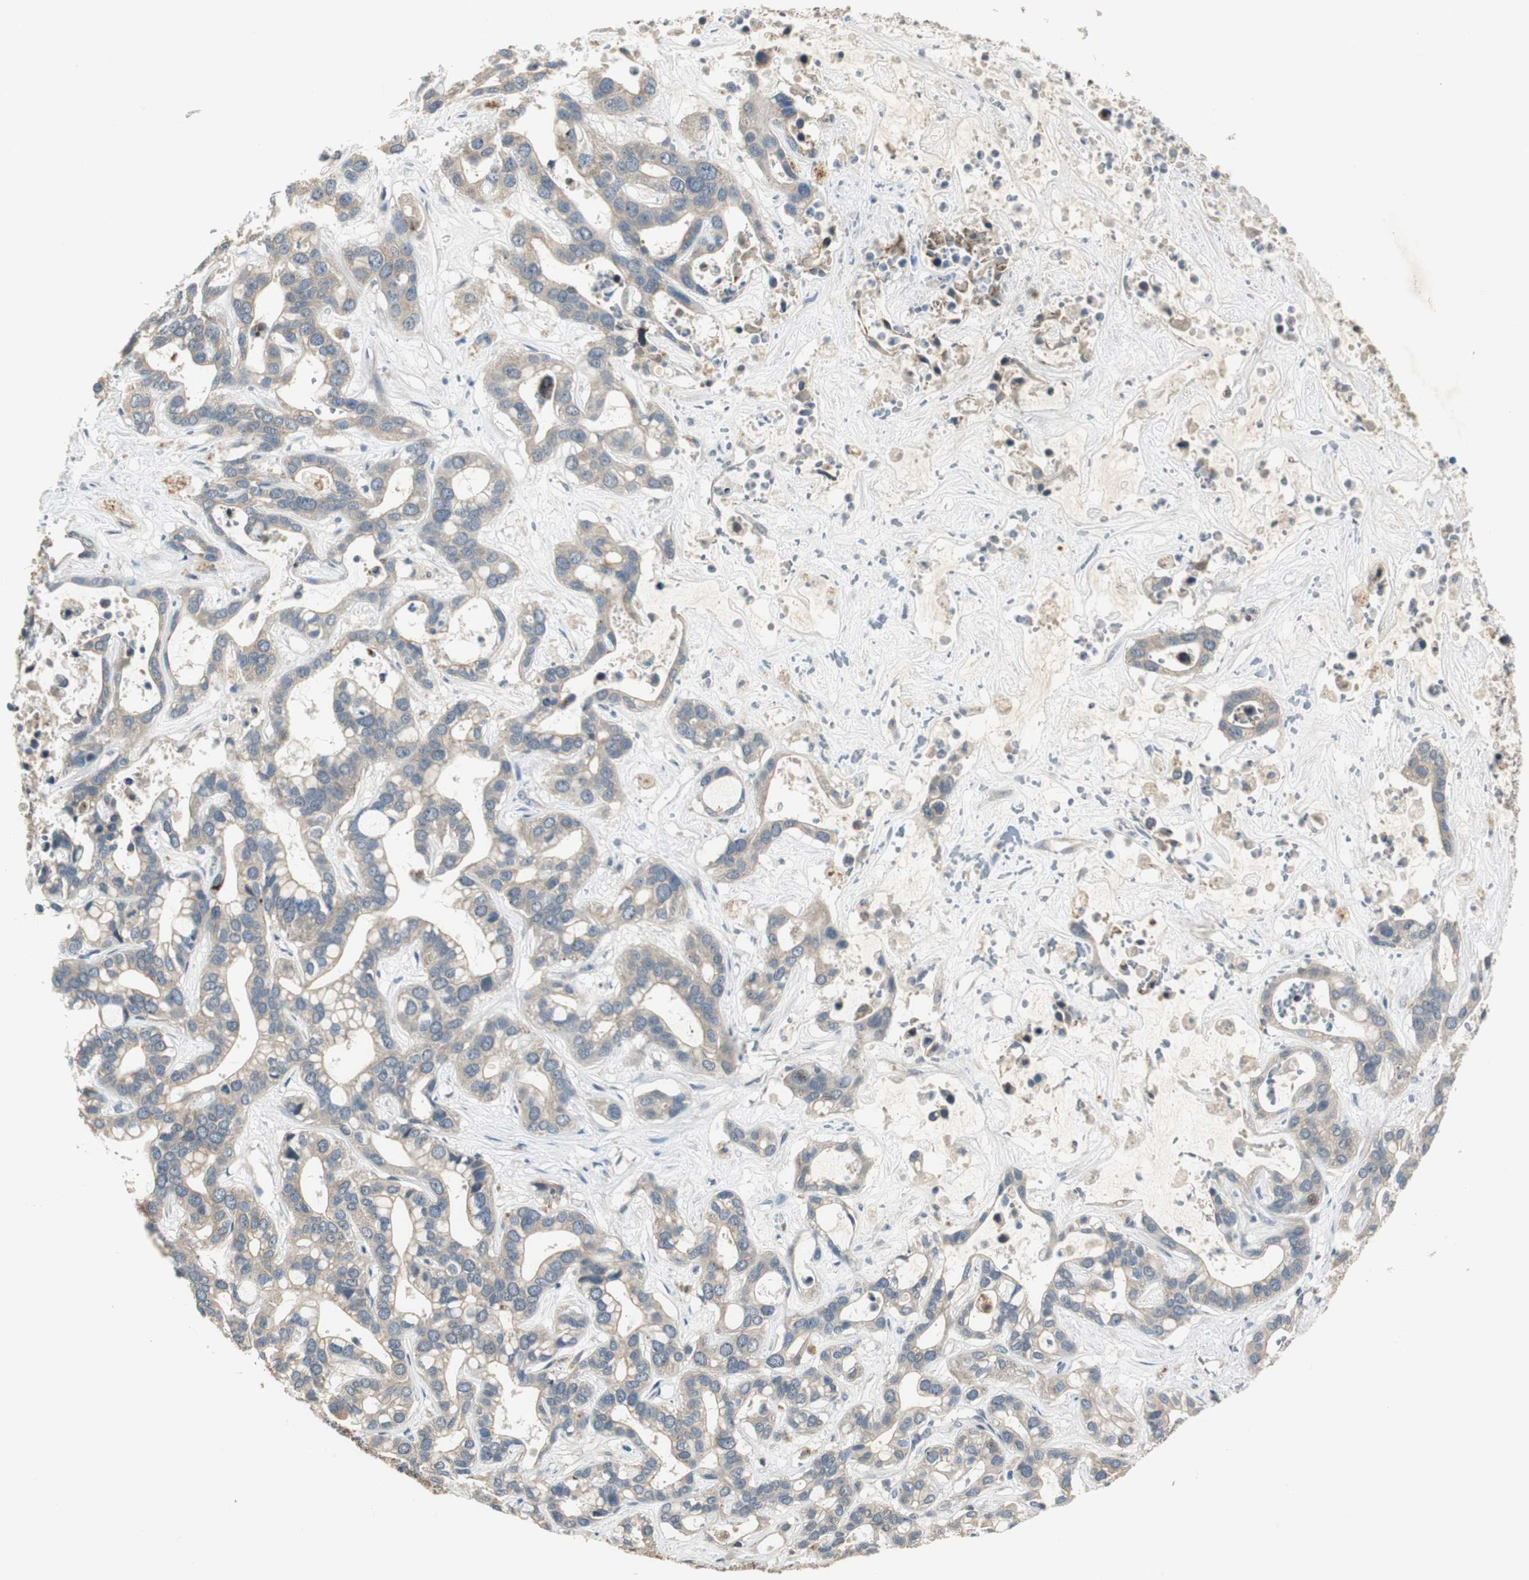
{"staining": {"intensity": "strong", "quantity": "25%-75%", "location": "cytoplasmic/membranous"}, "tissue": "liver cancer", "cell_type": "Tumor cells", "image_type": "cancer", "snomed": [{"axis": "morphology", "description": "Cholangiocarcinoma"}, {"axis": "topography", "description": "Liver"}], "caption": "An IHC histopathology image of neoplastic tissue is shown. Protein staining in brown highlights strong cytoplasmic/membranous positivity in liver cholangiocarcinoma within tumor cells.", "gene": "MYT1", "patient": {"sex": "female", "age": 65}}